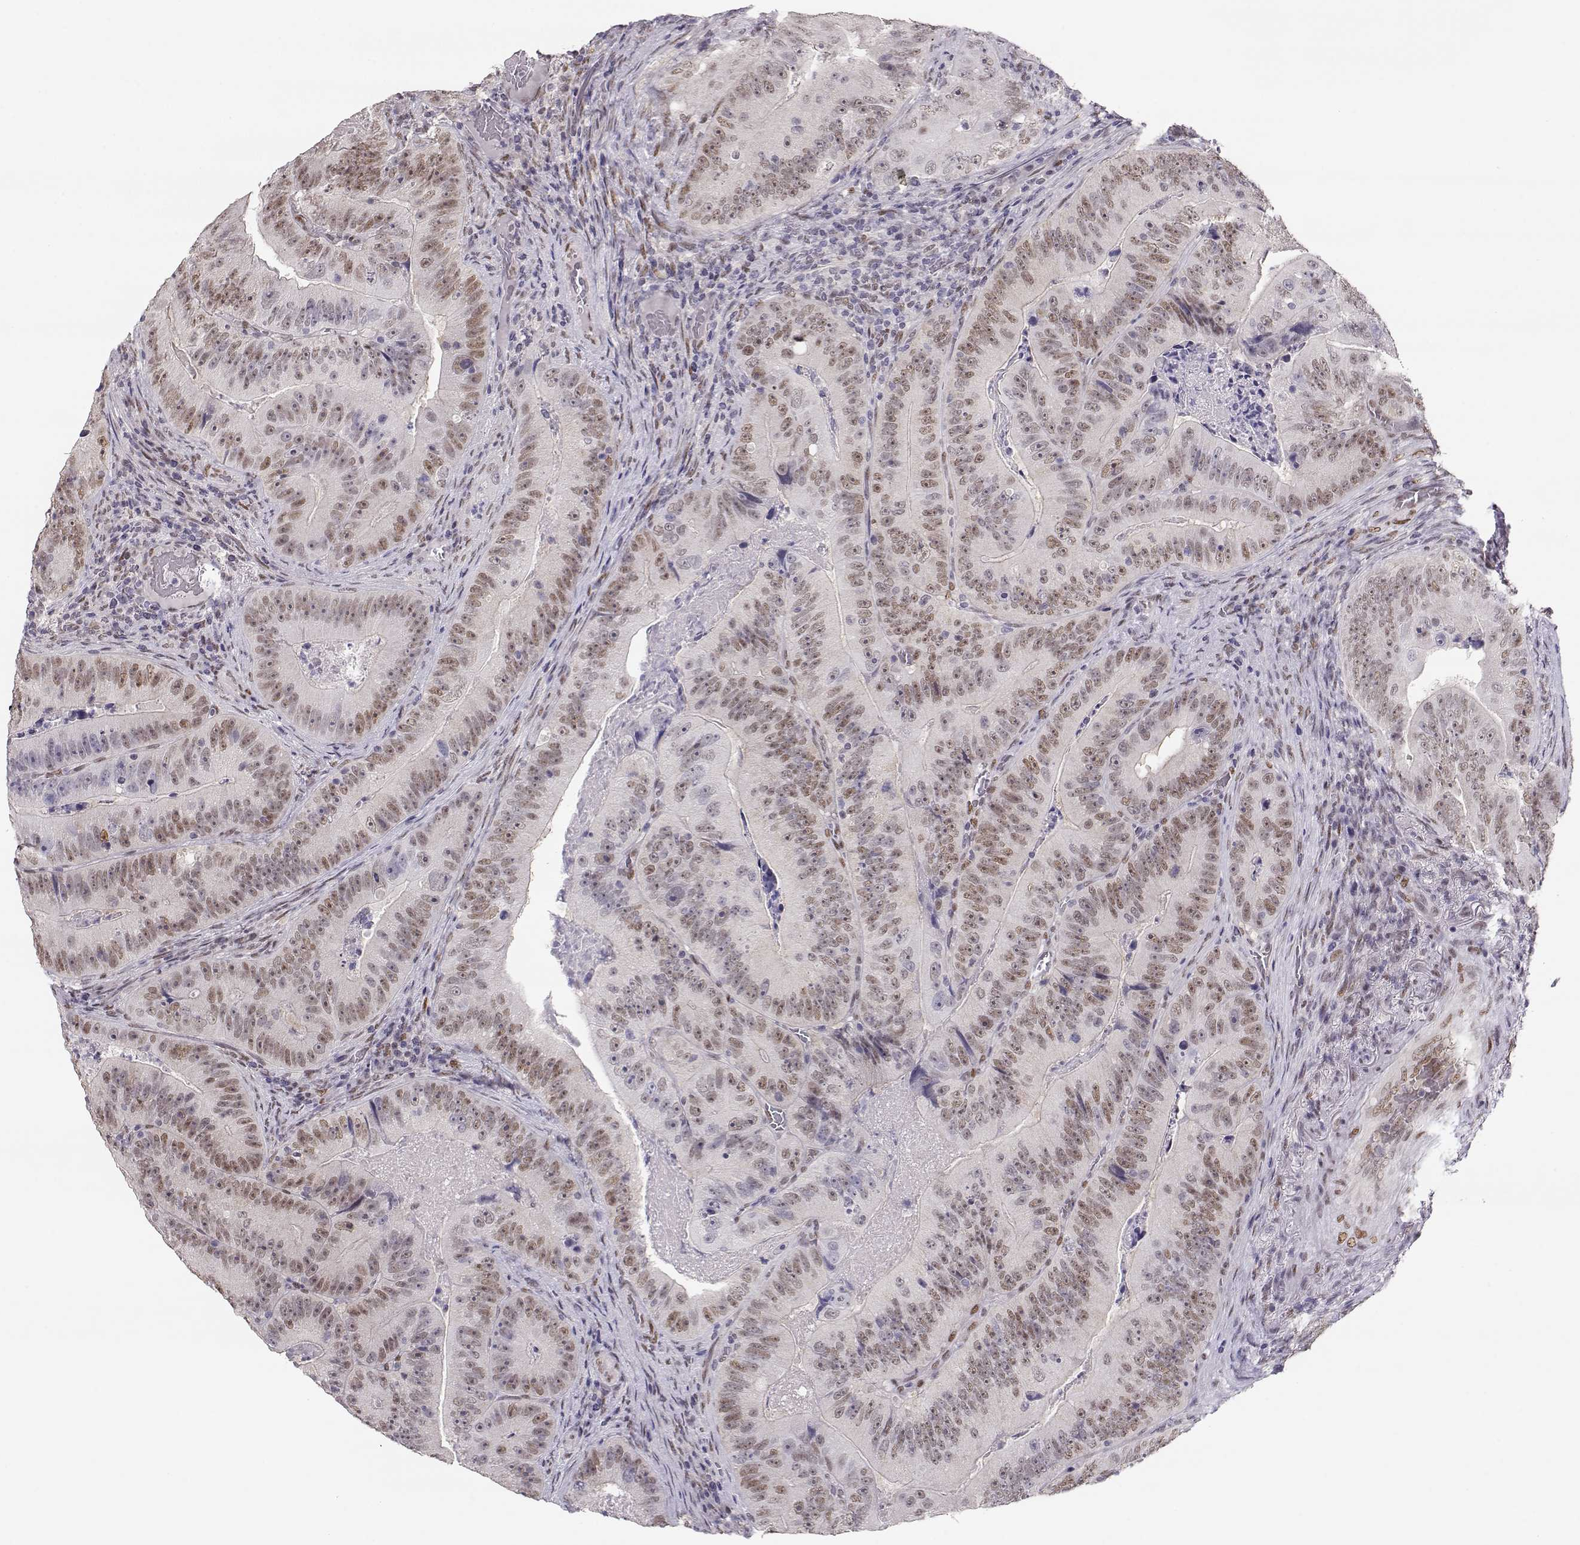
{"staining": {"intensity": "weak", "quantity": ">75%", "location": "nuclear"}, "tissue": "colorectal cancer", "cell_type": "Tumor cells", "image_type": "cancer", "snomed": [{"axis": "morphology", "description": "Adenocarcinoma, NOS"}, {"axis": "topography", "description": "Colon"}], "caption": "DAB immunohistochemical staining of human adenocarcinoma (colorectal) exhibits weak nuclear protein staining in approximately >75% of tumor cells.", "gene": "POLI", "patient": {"sex": "female", "age": 86}}